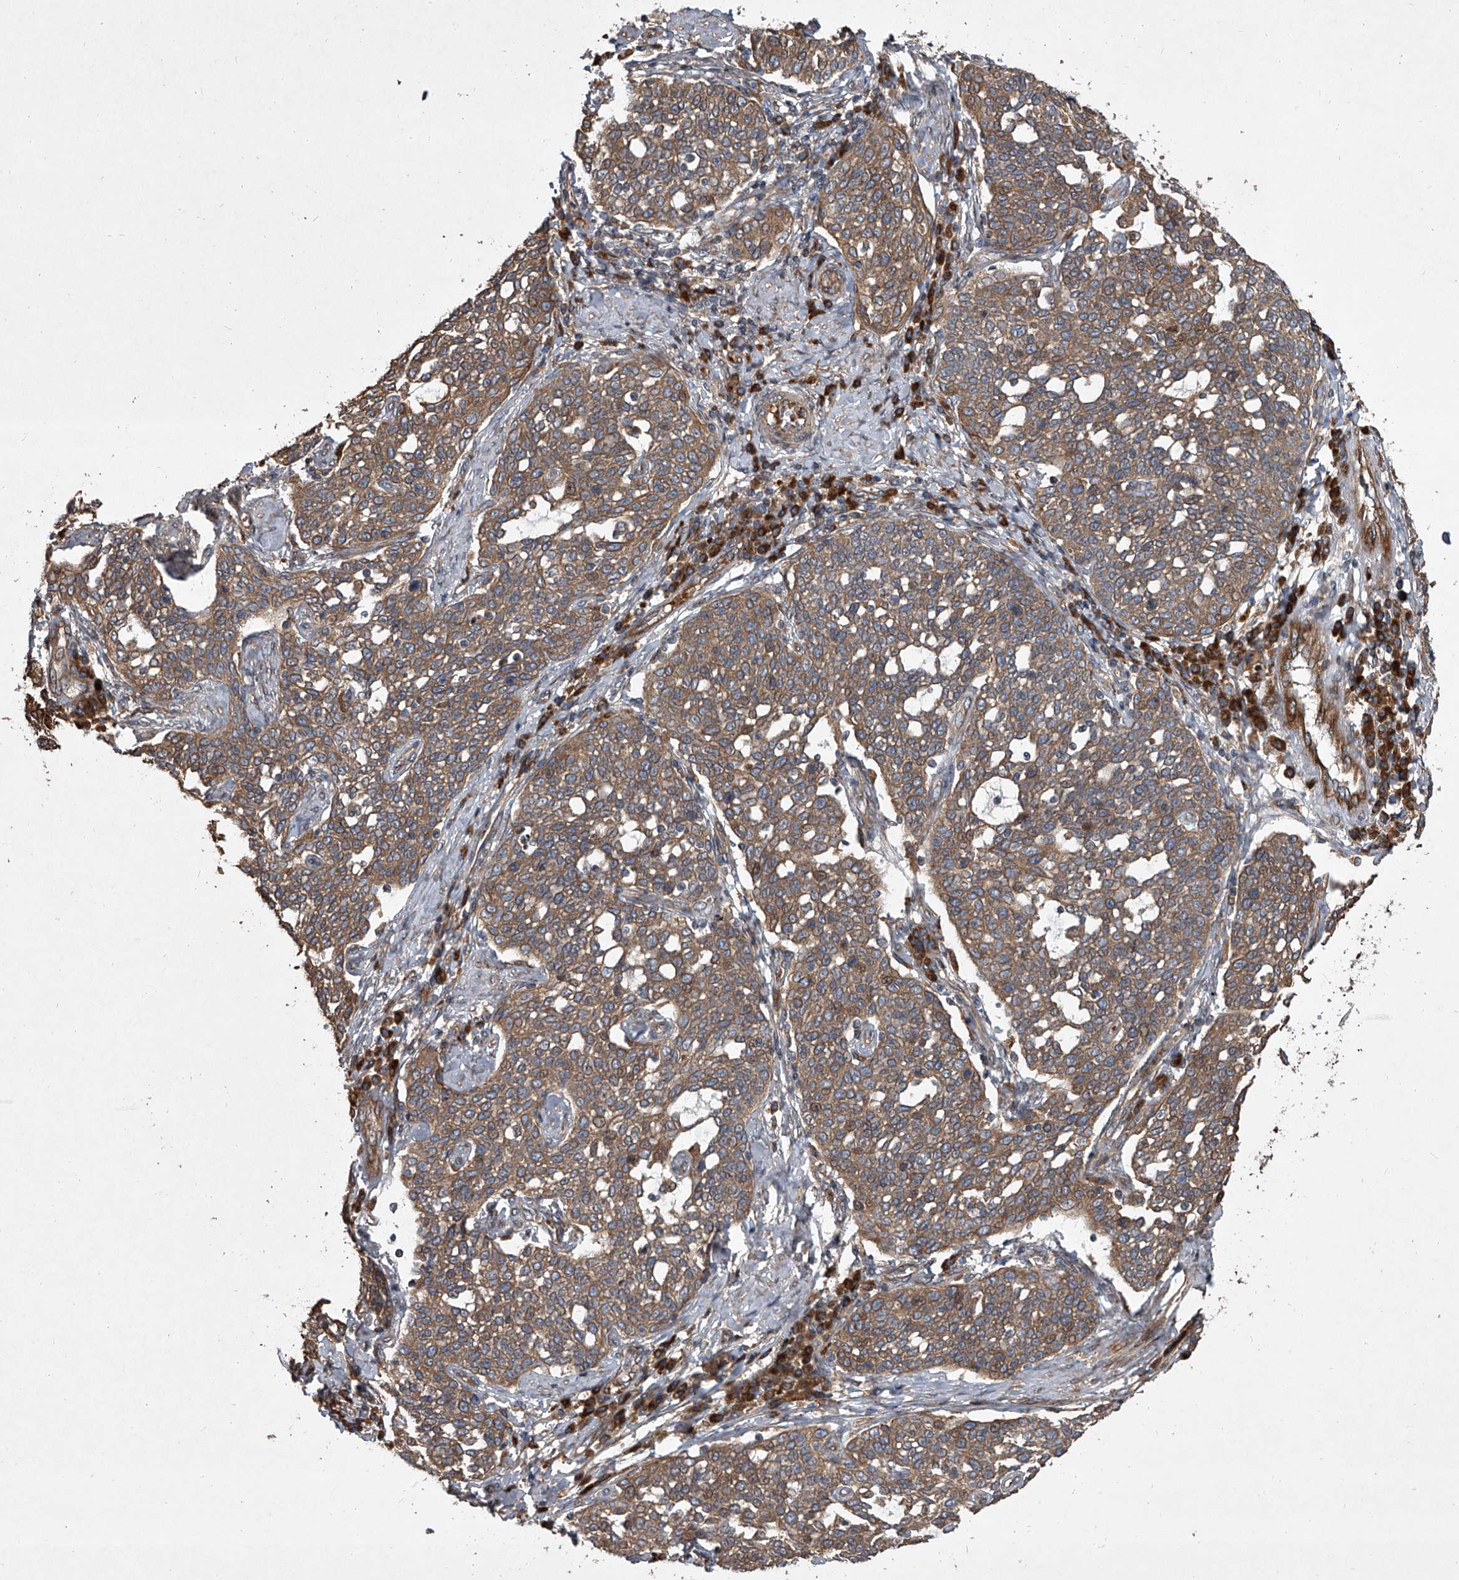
{"staining": {"intensity": "moderate", "quantity": ">75%", "location": "cytoplasmic/membranous"}, "tissue": "cervical cancer", "cell_type": "Tumor cells", "image_type": "cancer", "snomed": [{"axis": "morphology", "description": "Squamous cell carcinoma, NOS"}, {"axis": "topography", "description": "Cervix"}], "caption": "The micrograph exhibits staining of cervical squamous cell carcinoma, revealing moderate cytoplasmic/membranous protein staining (brown color) within tumor cells.", "gene": "EVA1C", "patient": {"sex": "female", "age": 34}}